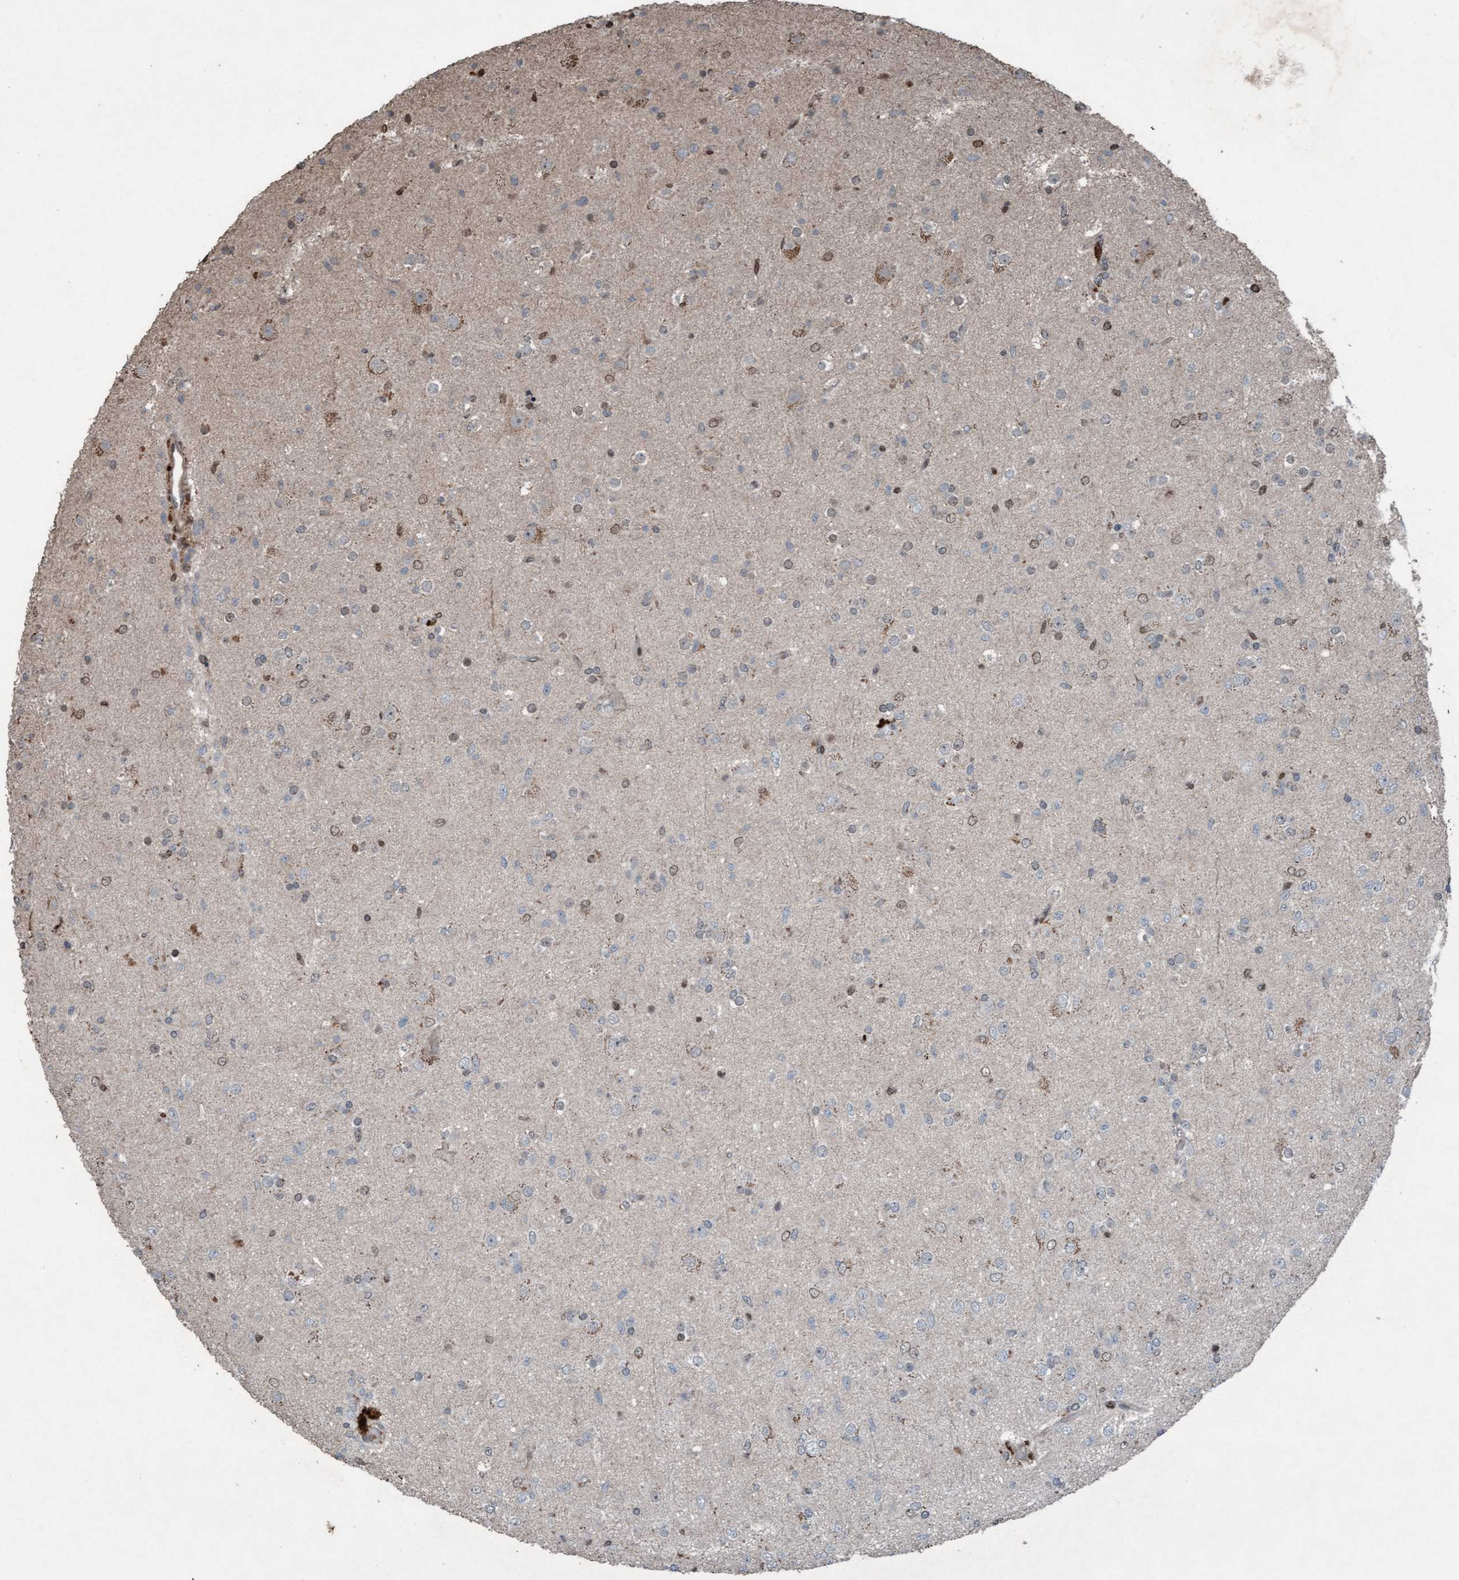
{"staining": {"intensity": "weak", "quantity": "<25%", "location": "cytoplasmic/membranous,nuclear"}, "tissue": "glioma", "cell_type": "Tumor cells", "image_type": "cancer", "snomed": [{"axis": "morphology", "description": "Glioma, malignant, Low grade"}, {"axis": "topography", "description": "Brain"}], "caption": "High magnification brightfield microscopy of malignant low-grade glioma stained with DAB (3,3'-diaminobenzidine) (brown) and counterstained with hematoxylin (blue): tumor cells show no significant positivity.", "gene": "PLXNB2", "patient": {"sex": "male", "age": 65}}